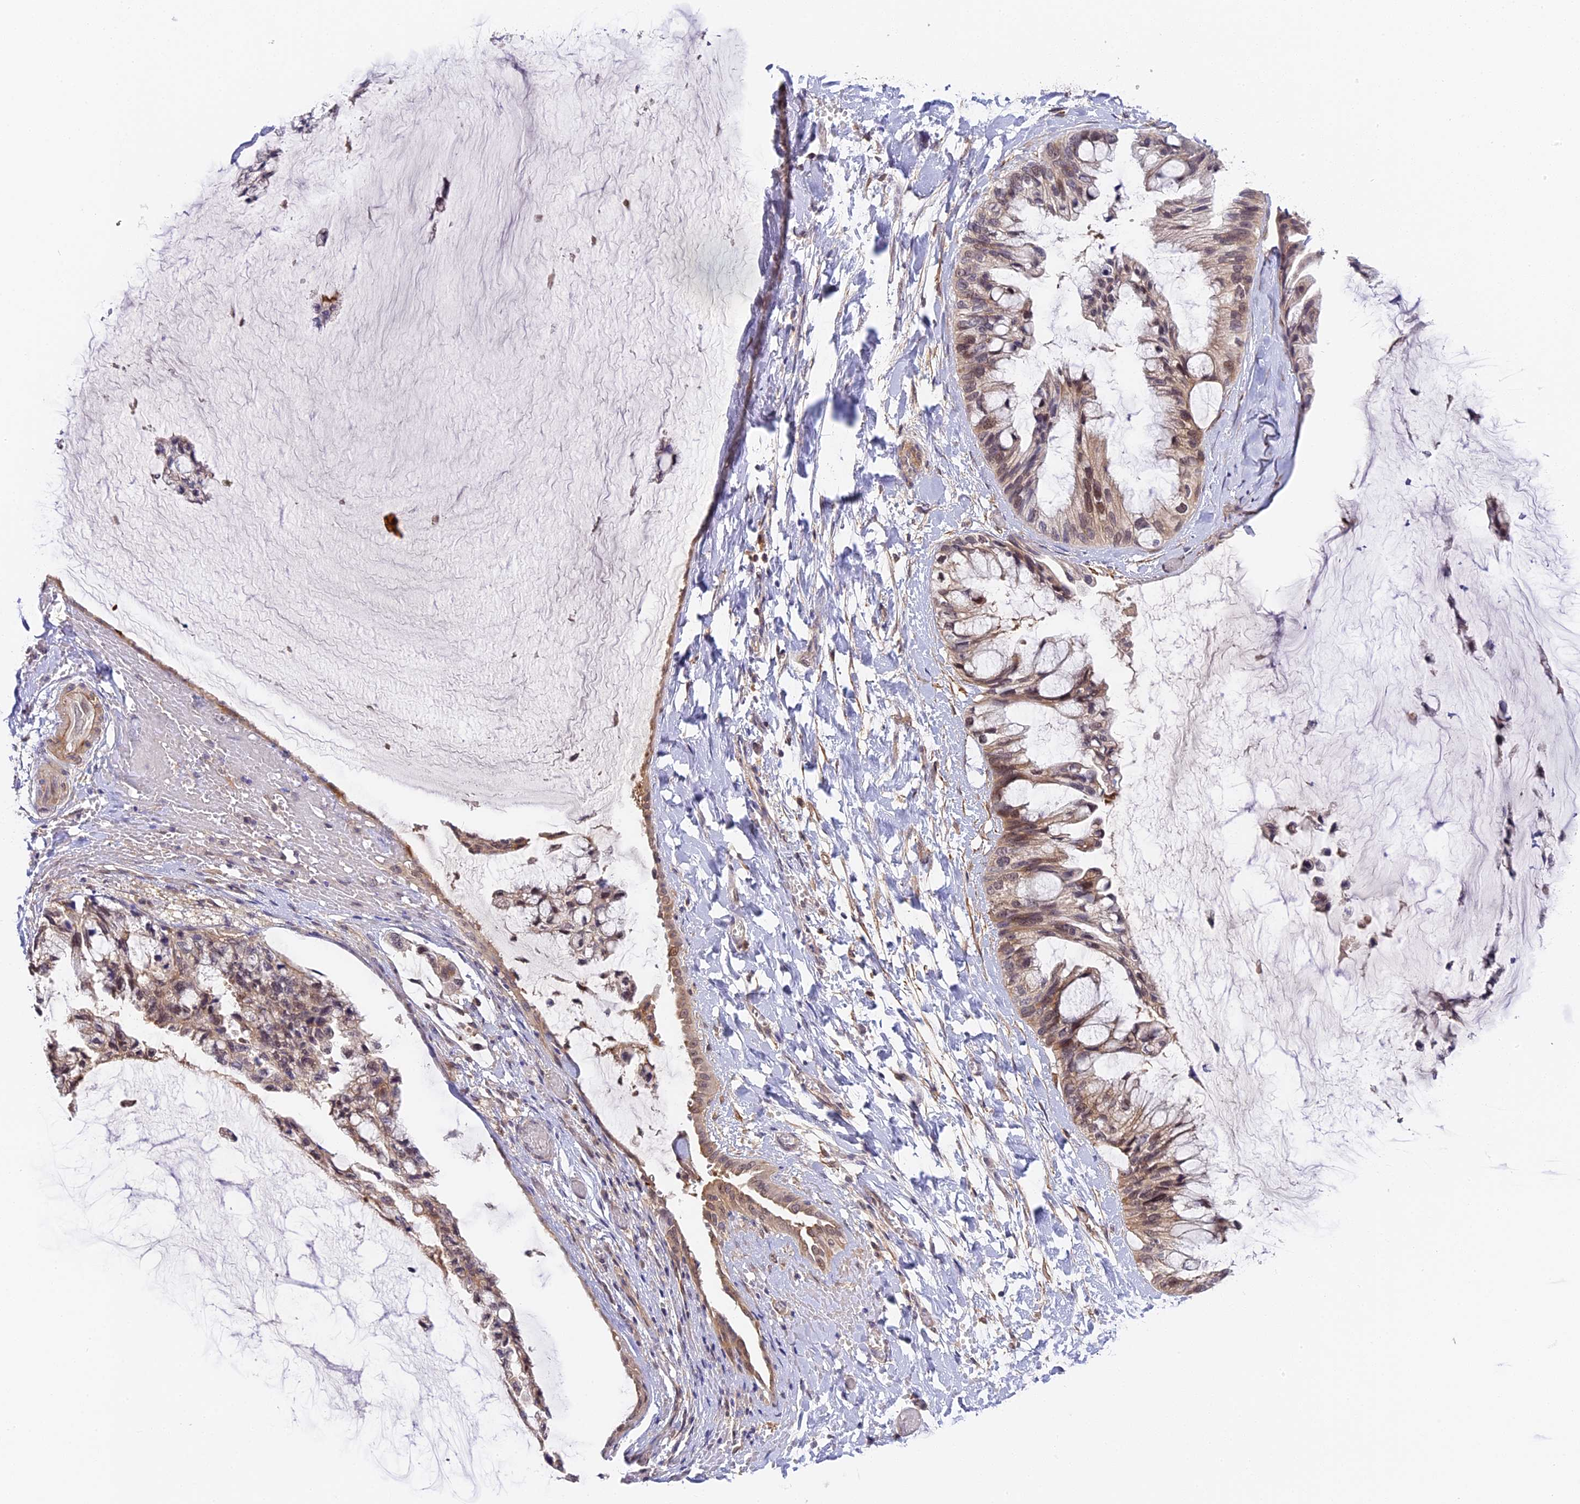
{"staining": {"intensity": "moderate", "quantity": "25%-75%", "location": "cytoplasmic/membranous,nuclear"}, "tissue": "ovarian cancer", "cell_type": "Tumor cells", "image_type": "cancer", "snomed": [{"axis": "morphology", "description": "Cystadenocarcinoma, mucinous, NOS"}, {"axis": "topography", "description": "Ovary"}], "caption": "Mucinous cystadenocarcinoma (ovarian) stained with IHC demonstrates moderate cytoplasmic/membranous and nuclear expression in approximately 25%-75% of tumor cells.", "gene": "IMPACT", "patient": {"sex": "female", "age": 39}}